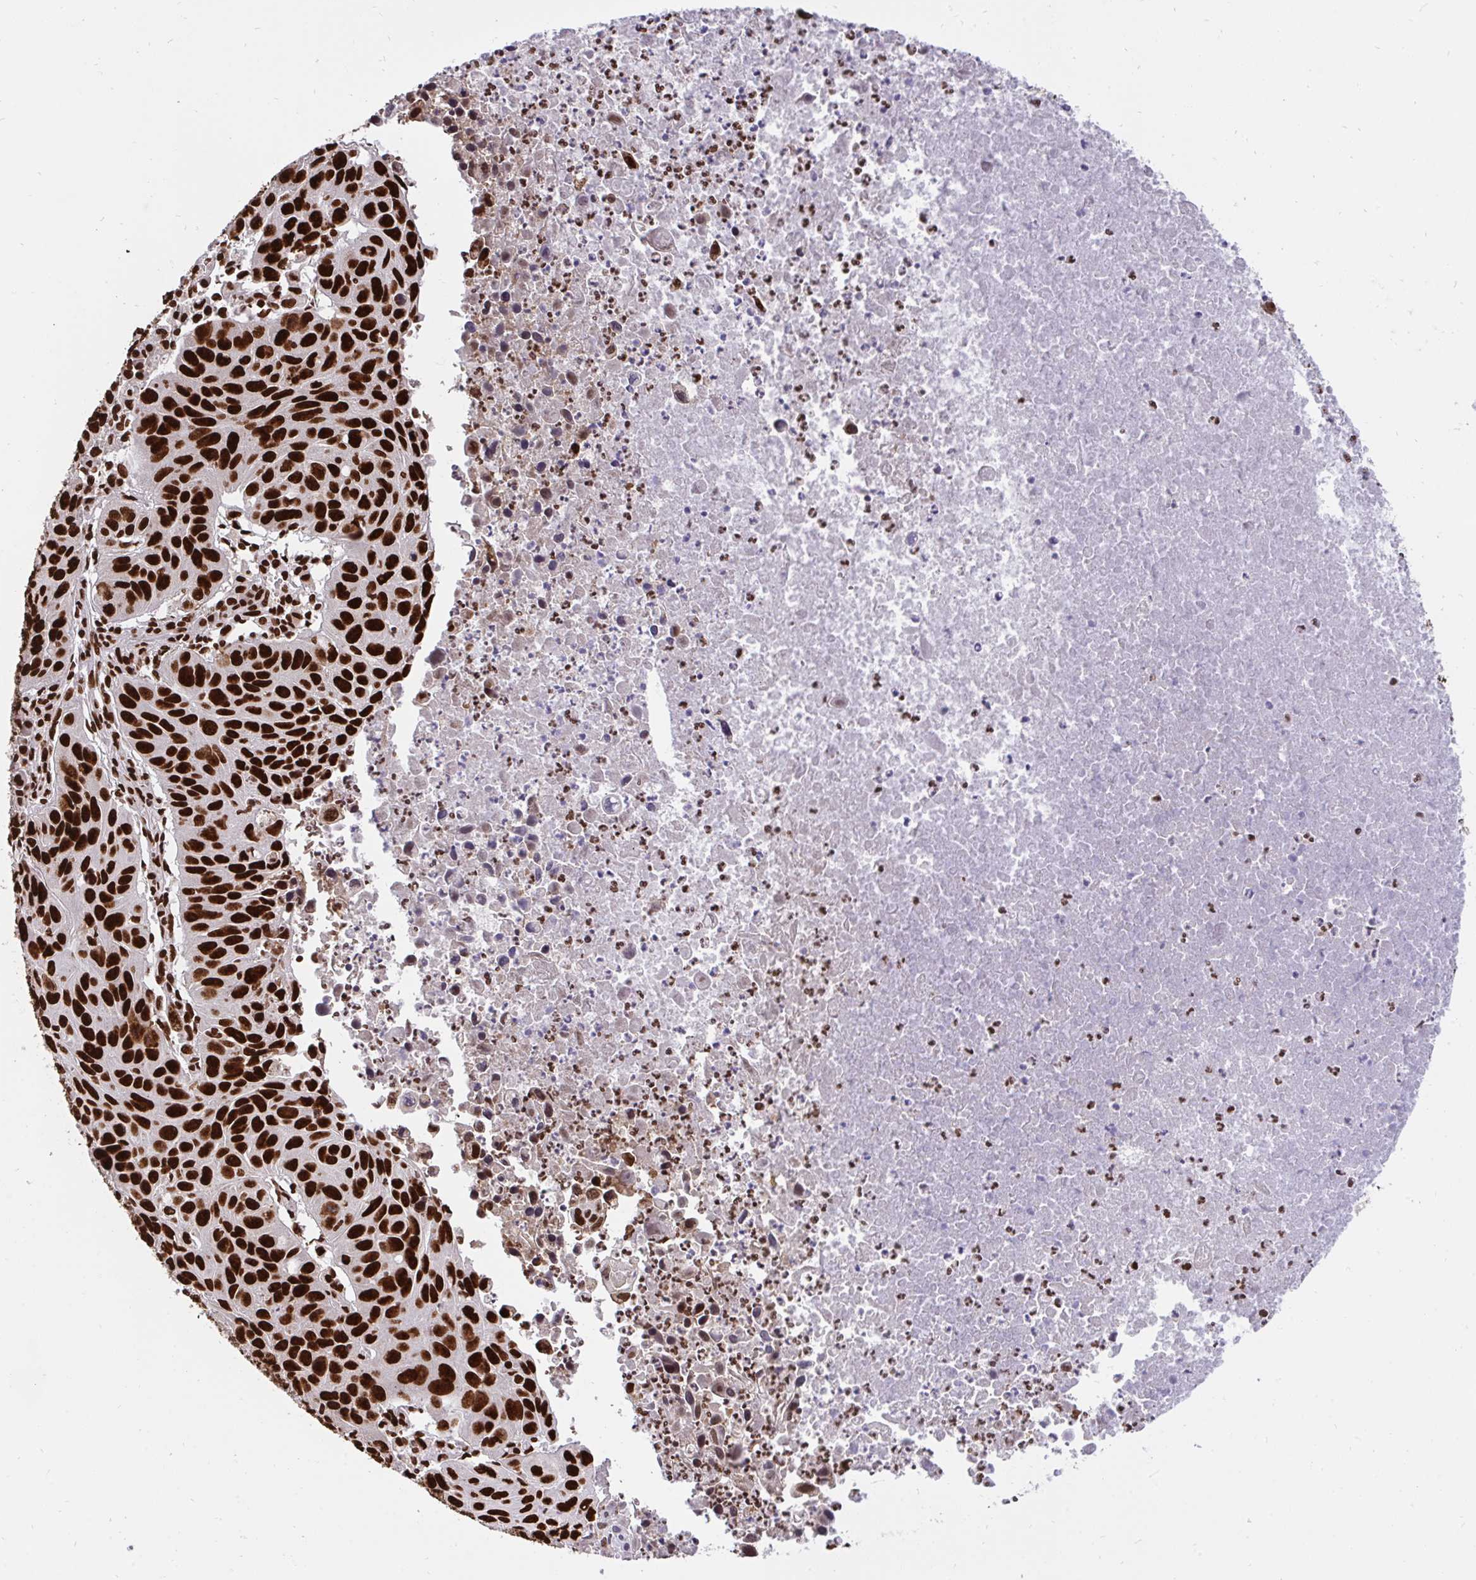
{"staining": {"intensity": "strong", "quantity": ">75%", "location": "nuclear"}, "tissue": "lung cancer", "cell_type": "Tumor cells", "image_type": "cancer", "snomed": [{"axis": "morphology", "description": "Squamous cell carcinoma, NOS"}, {"axis": "topography", "description": "Lung"}], "caption": "IHC photomicrograph of neoplastic tissue: lung cancer stained using immunohistochemistry (IHC) displays high levels of strong protein expression localized specifically in the nuclear of tumor cells, appearing as a nuclear brown color.", "gene": "HNRNPL", "patient": {"sex": "female", "age": 61}}